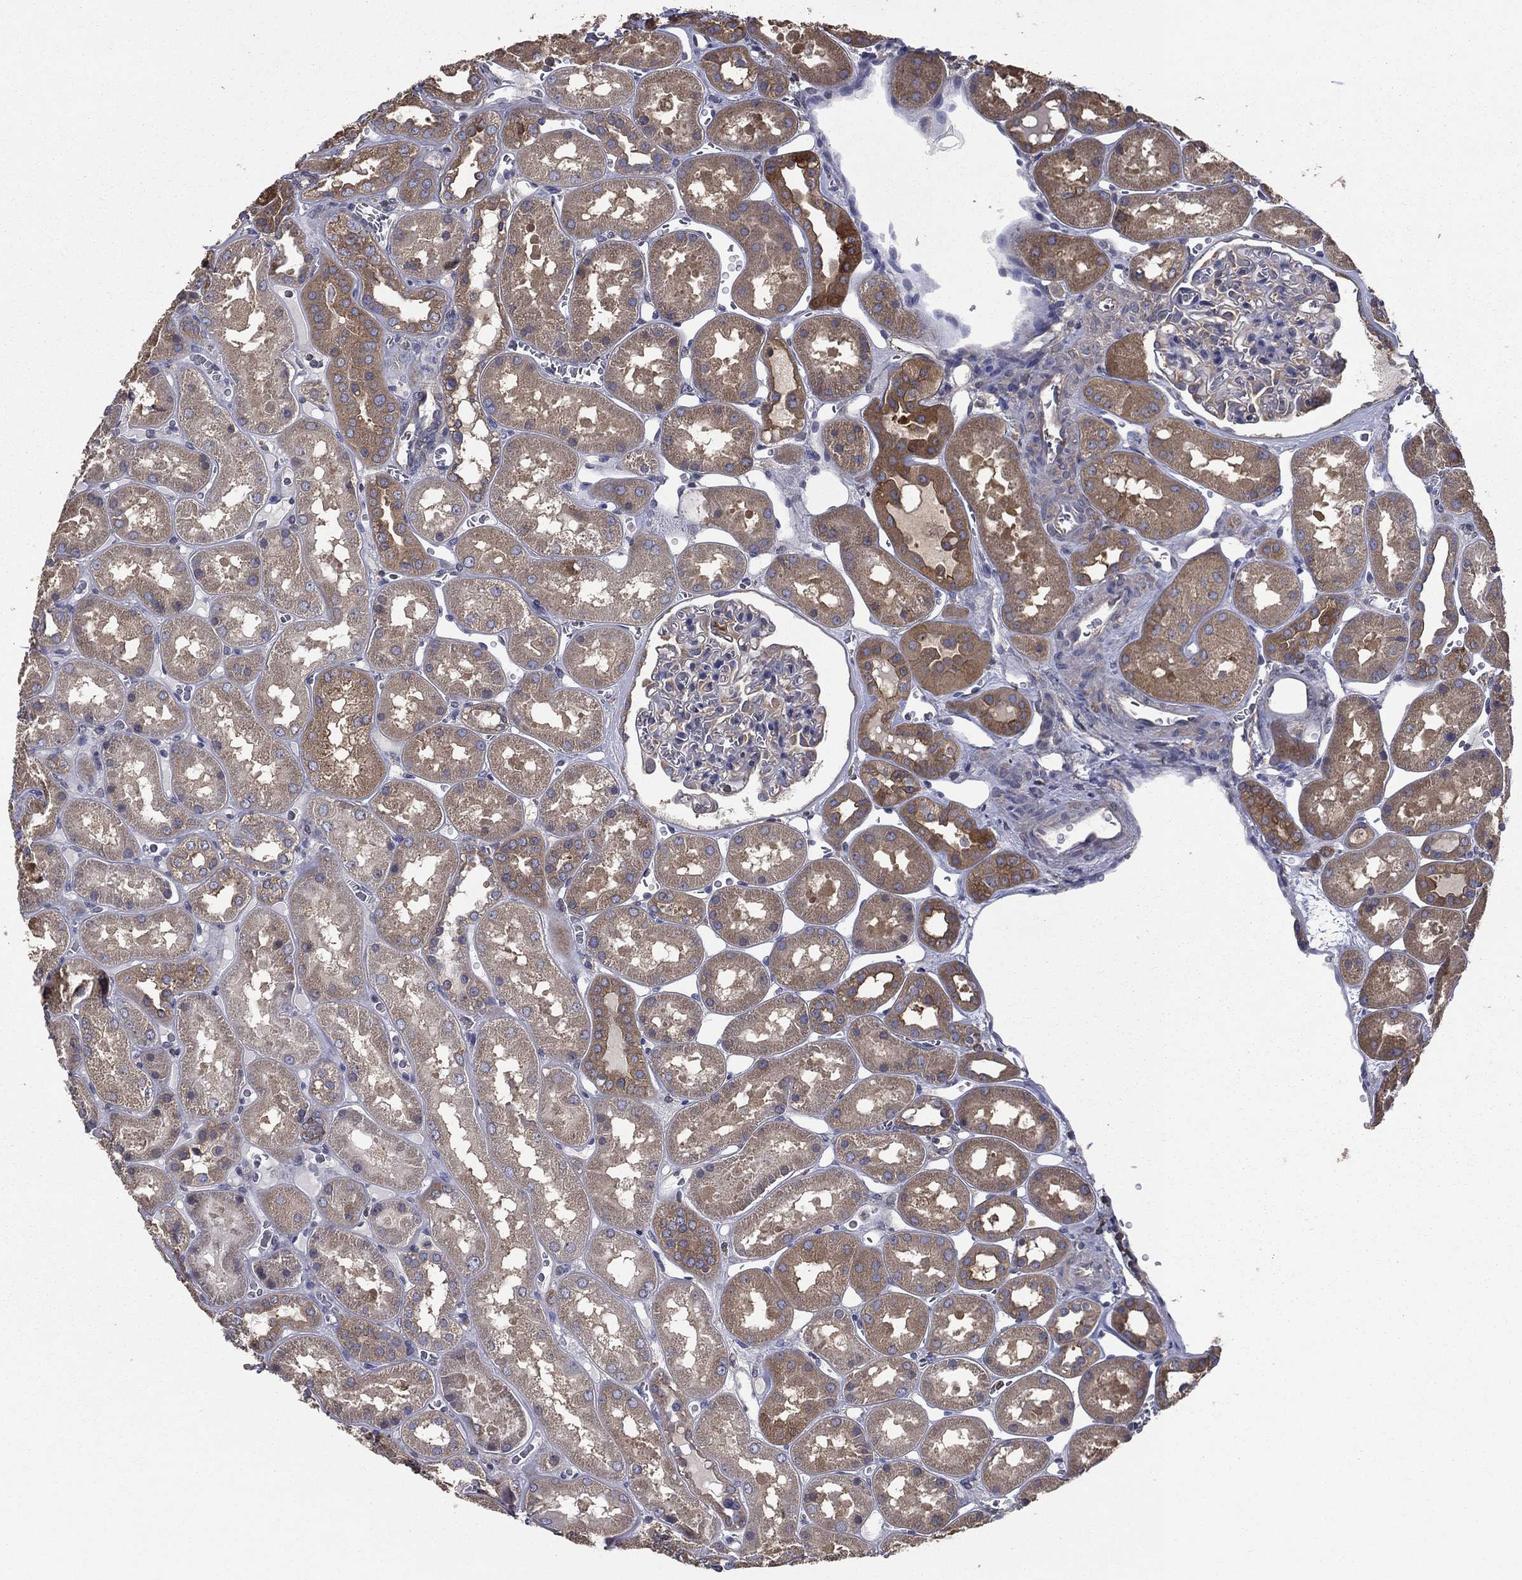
{"staining": {"intensity": "negative", "quantity": "none", "location": "none"}, "tissue": "kidney", "cell_type": "Cells in glomeruli", "image_type": "normal", "snomed": [{"axis": "morphology", "description": "Normal tissue, NOS"}, {"axis": "topography", "description": "Kidney"}], "caption": "A high-resolution micrograph shows immunohistochemistry staining of benign kidney, which displays no significant staining in cells in glomeruli. The staining was performed using DAB to visualize the protein expression in brown, while the nuclei were stained in blue with hematoxylin (Magnification: 20x).", "gene": "SARS1", "patient": {"sex": "male", "age": 73}}